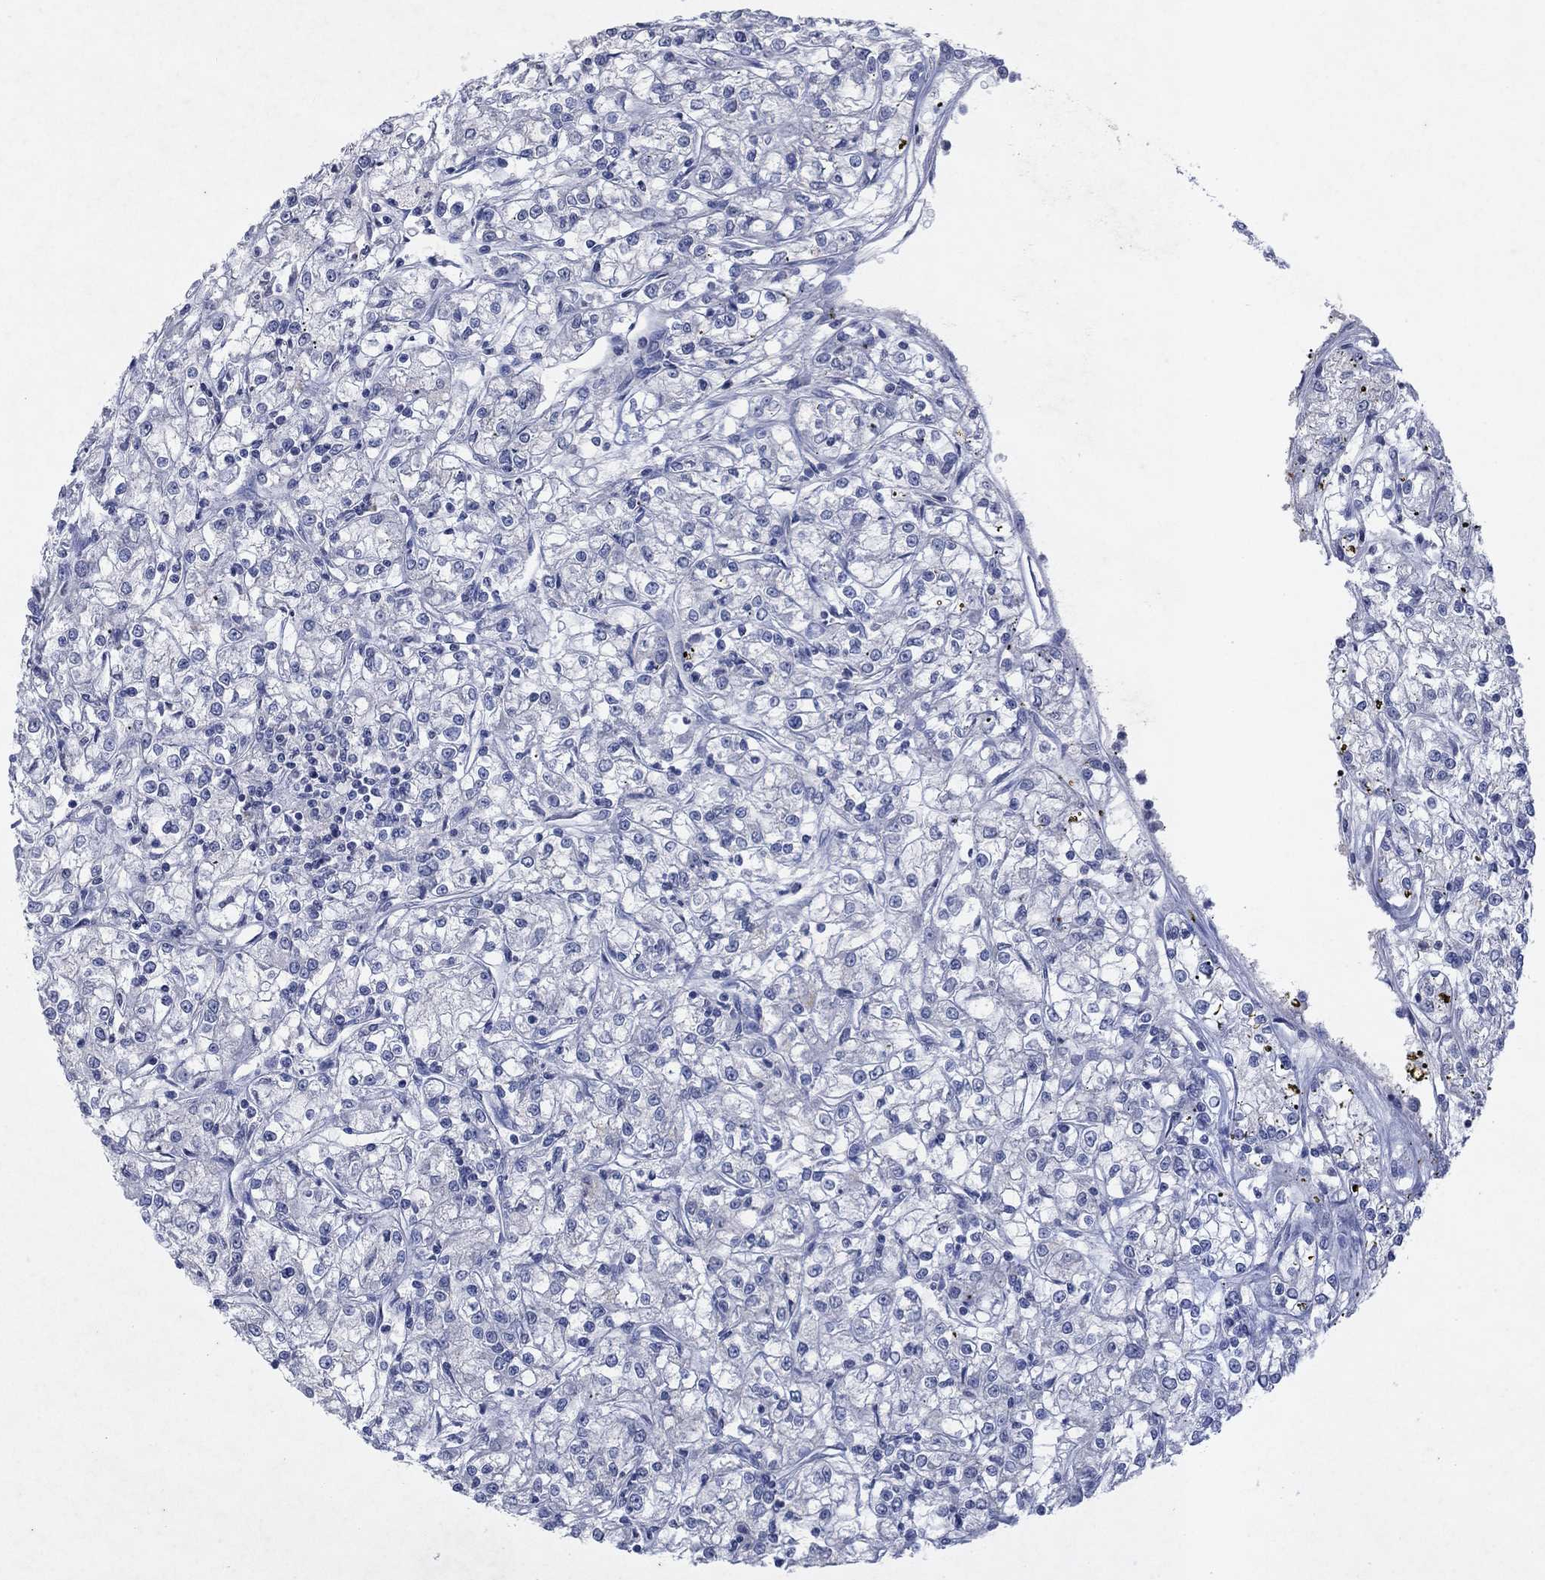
{"staining": {"intensity": "negative", "quantity": "none", "location": "none"}, "tissue": "renal cancer", "cell_type": "Tumor cells", "image_type": "cancer", "snomed": [{"axis": "morphology", "description": "Adenocarcinoma, NOS"}, {"axis": "topography", "description": "Kidney"}], "caption": "Tumor cells show no significant expression in renal cancer. Brightfield microscopy of IHC stained with DAB (3,3'-diaminobenzidine) (brown) and hematoxylin (blue), captured at high magnification.", "gene": "KRT40", "patient": {"sex": "female", "age": 59}}